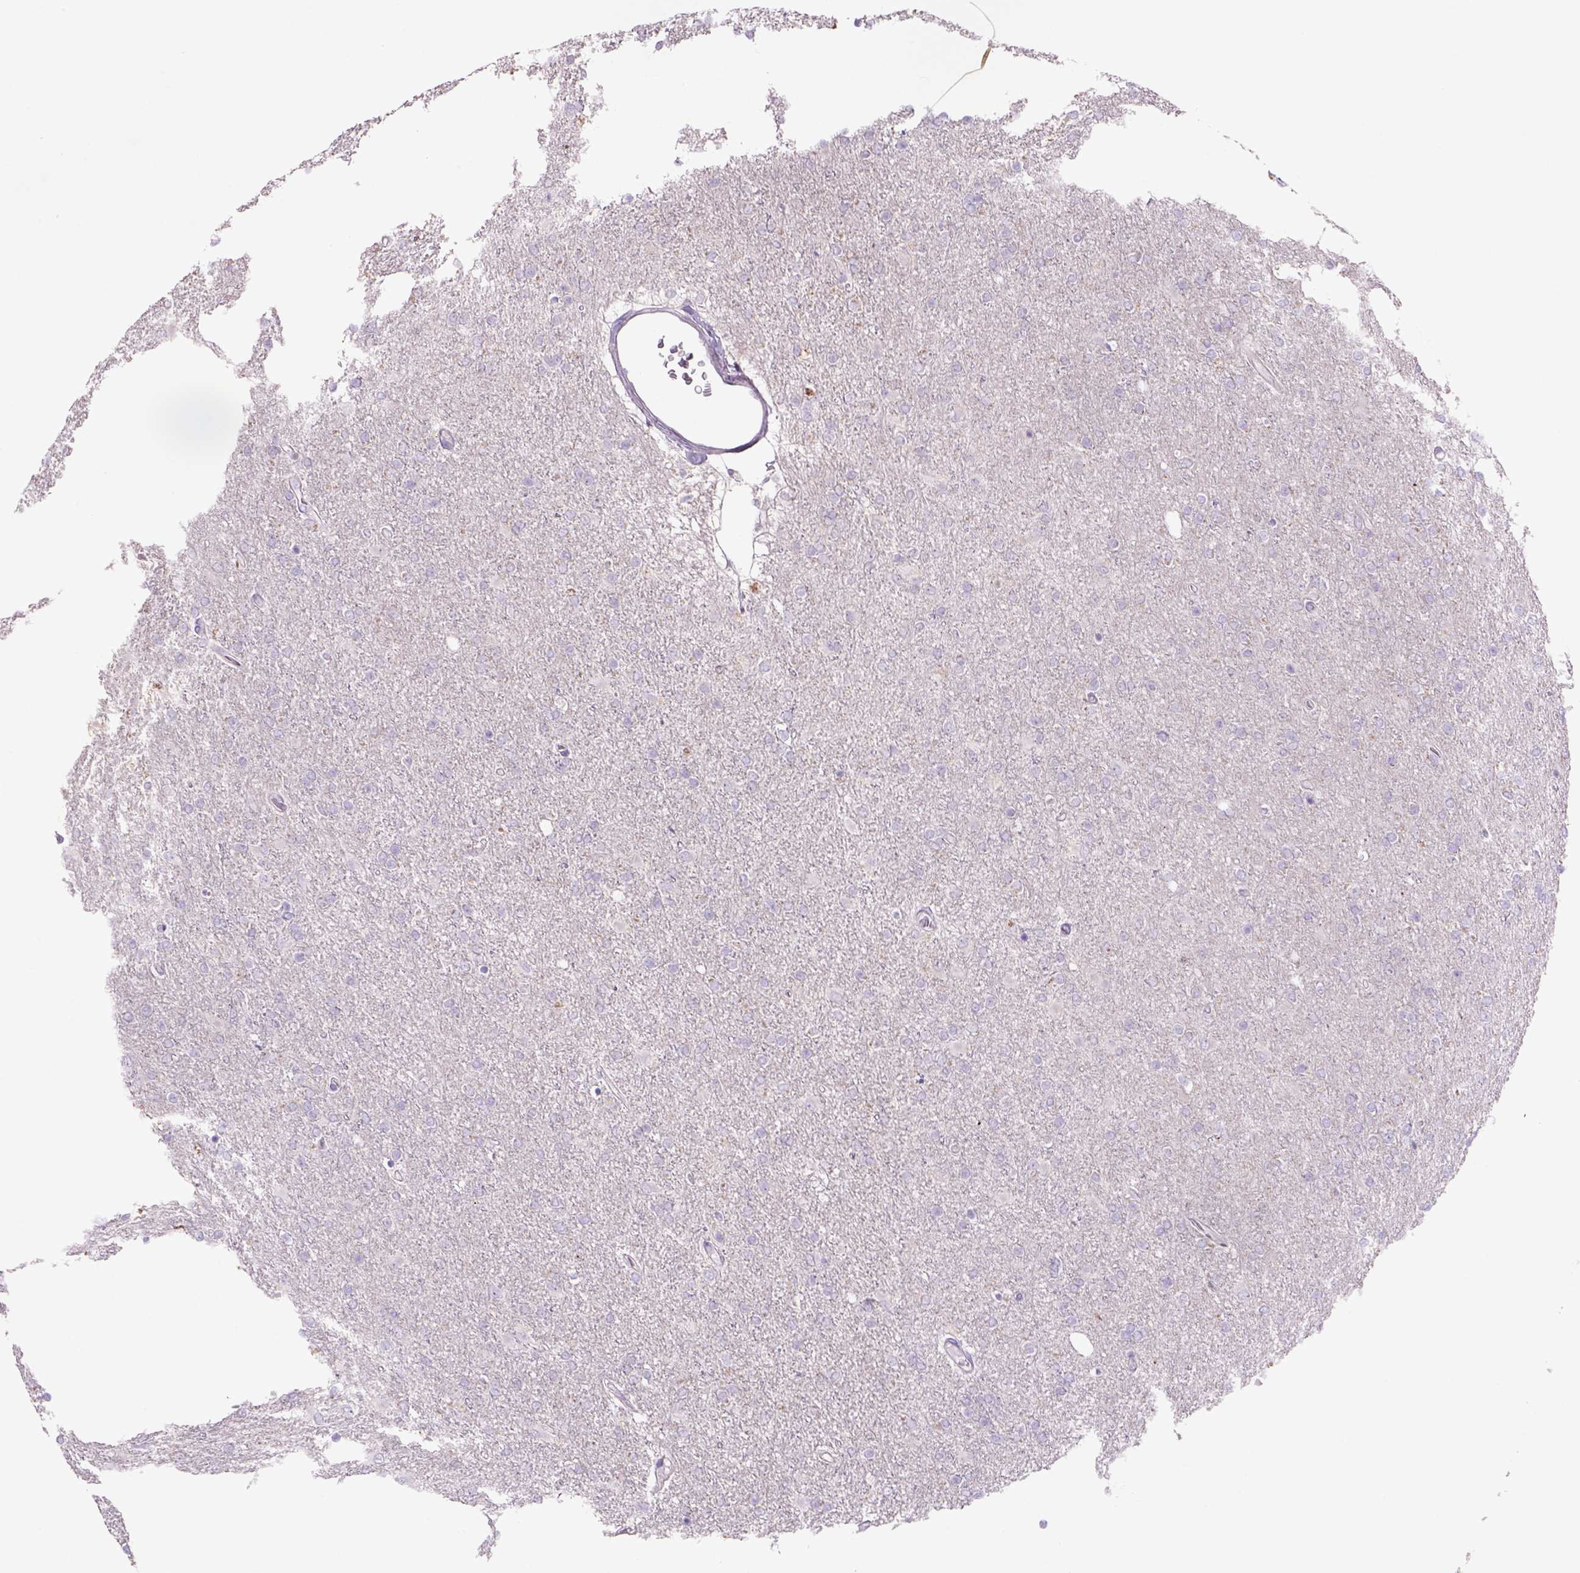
{"staining": {"intensity": "negative", "quantity": "none", "location": "none"}, "tissue": "glioma", "cell_type": "Tumor cells", "image_type": "cancer", "snomed": [{"axis": "morphology", "description": "Glioma, malignant, High grade"}, {"axis": "topography", "description": "Cerebral cortex"}], "caption": "A histopathology image of glioma stained for a protein displays no brown staining in tumor cells.", "gene": "ADGRV1", "patient": {"sex": "male", "age": 70}}